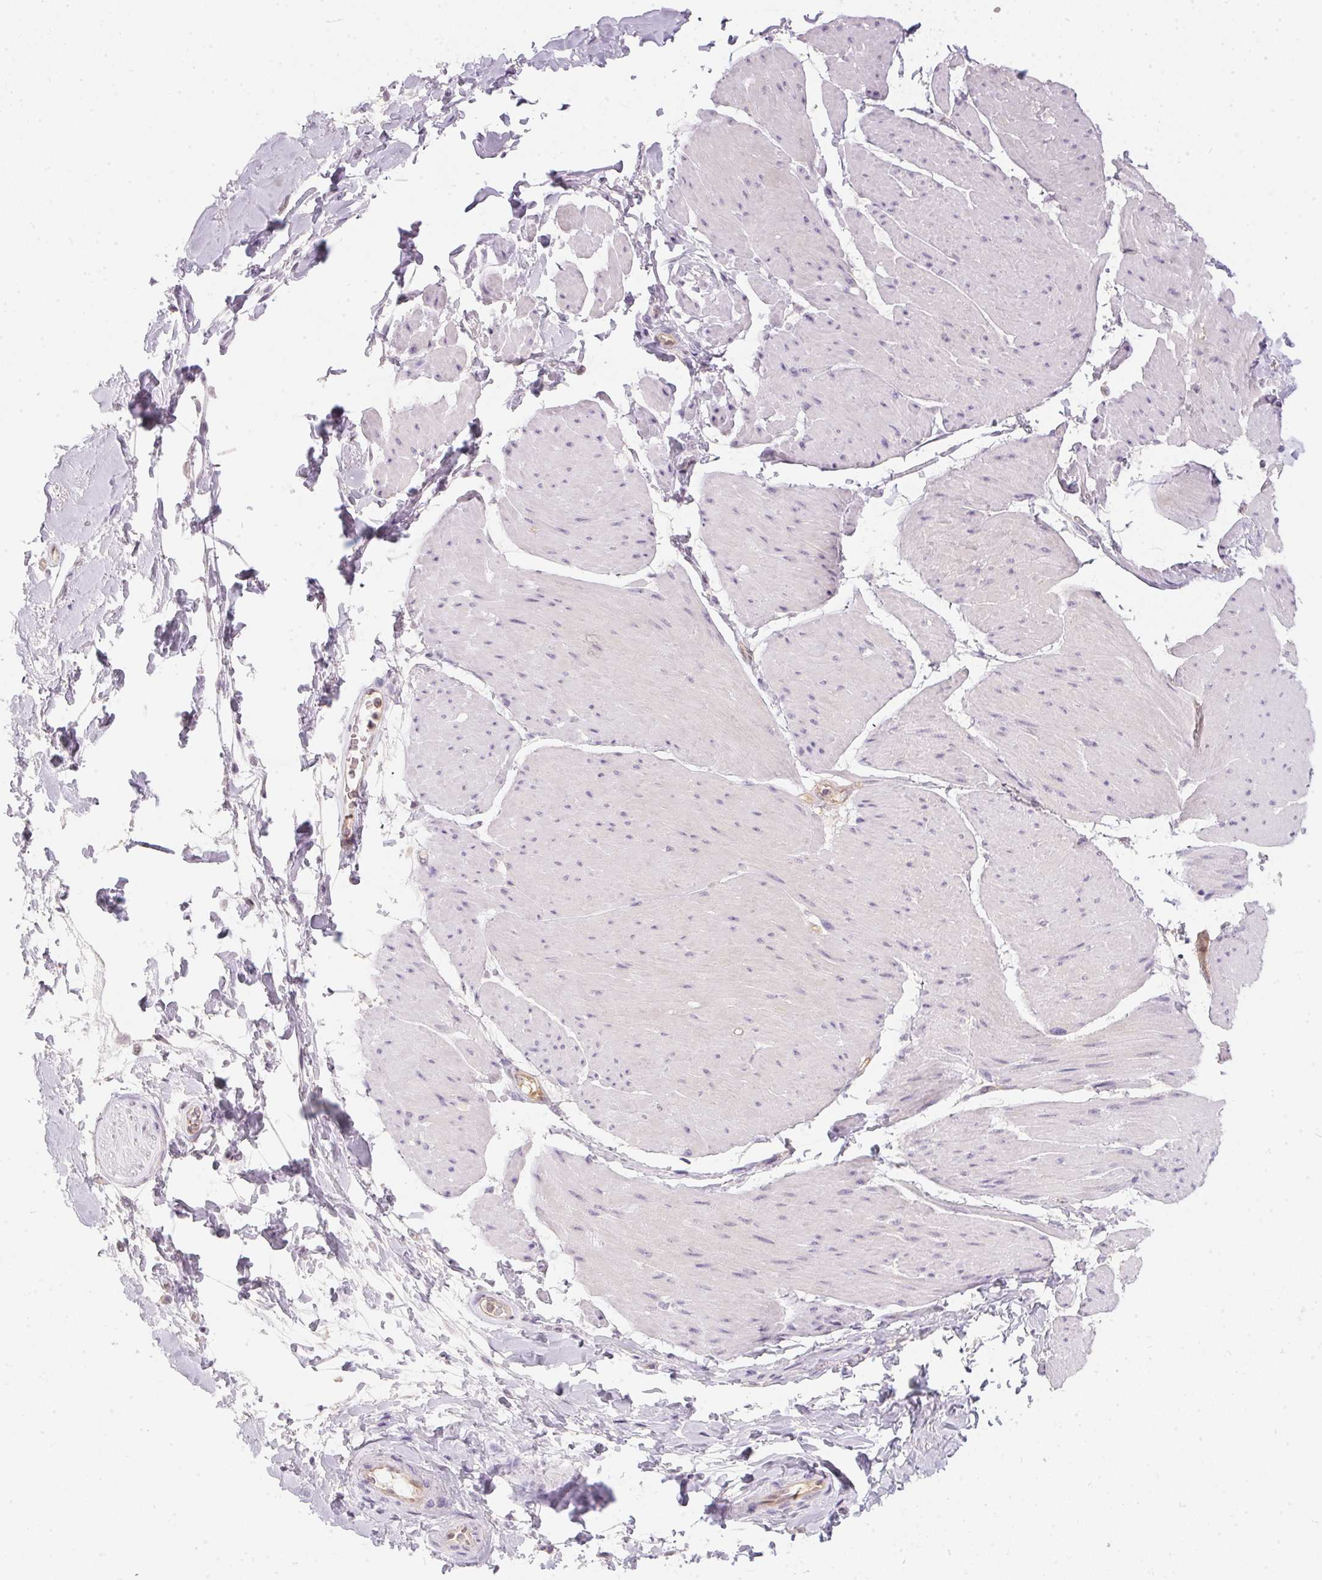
{"staining": {"intensity": "negative", "quantity": "none", "location": "none"}, "tissue": "adipose tissue", "cell_type": "Adipocytes", "image_type": "normal", "snomed": [{"axis": "morphology", "description": "Normal tissue, NOS"}, {"axis": "topography", "description": "Urinary bladder"}, {"axis": "topography", "description": "Peripheral nerve tissue"}], "caption": "High power microscopy image of an immunohistochemistry (IHC) histopathology image of normal adipose tissue, revealing no significant expression in adipocytes.", "gene": "BLMH", "patient": {"sex": "female", "age": 60}}